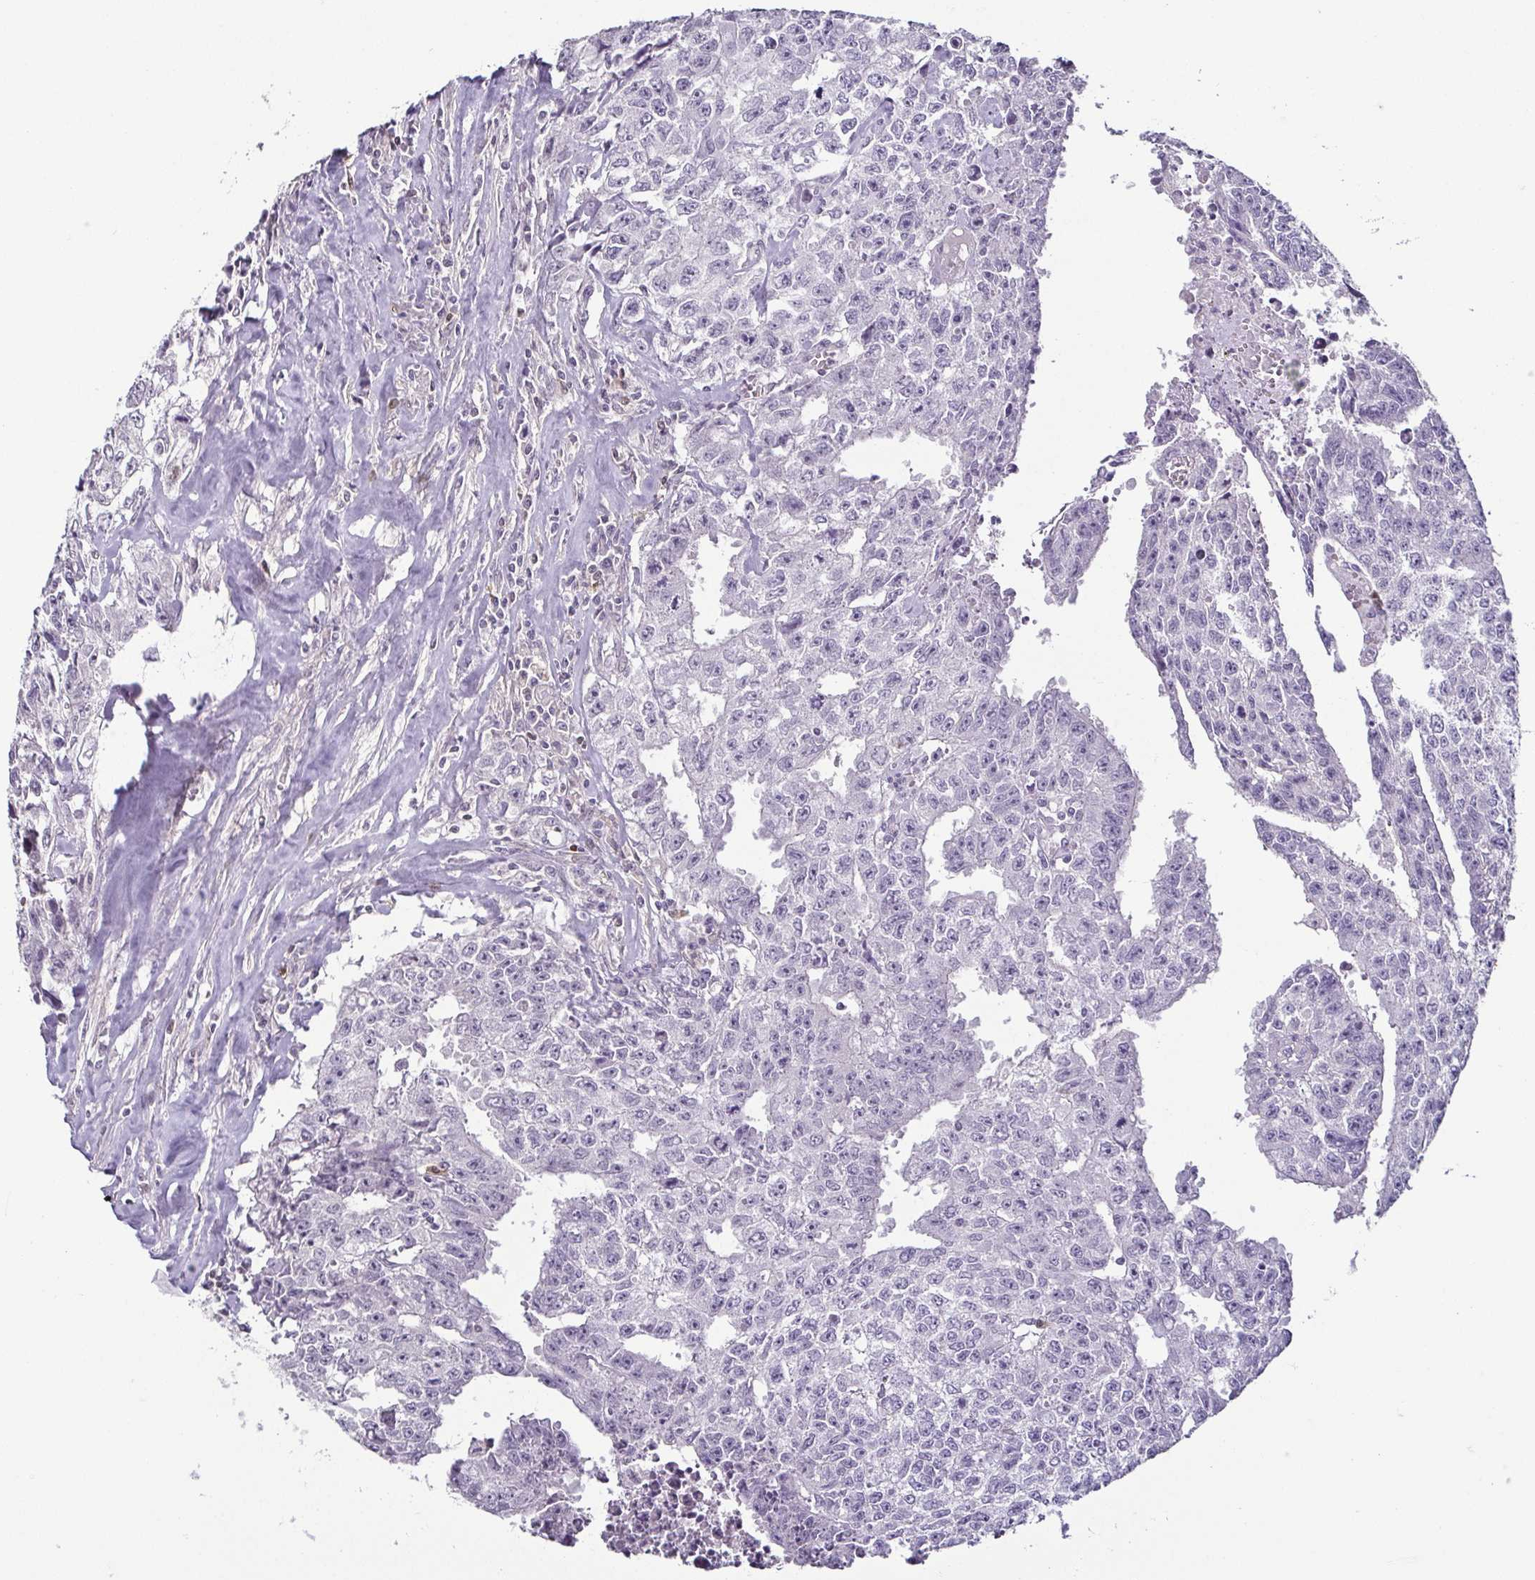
{"staining": {"intensity": "negative", "quantity": "none", "location": "none"}, "tissue": "testis cancer", "cell_type": "Tumor cells", "image_type": "cancer", "snomed": [{"axis": "morphology", "description": "Carcinoma, Embryonal, NOS"}, {"axis": "morphology", "description": "Teratoma, malignant, NOS"}, {"axis": "topography", "description": "Testis"}], "caption": "Immunohistochemistry (IHC) of testis cancer demonstrates no positivity in tumor cells.", "gene": "HOPX", "patient": {"sex": "male", "age": 24}}